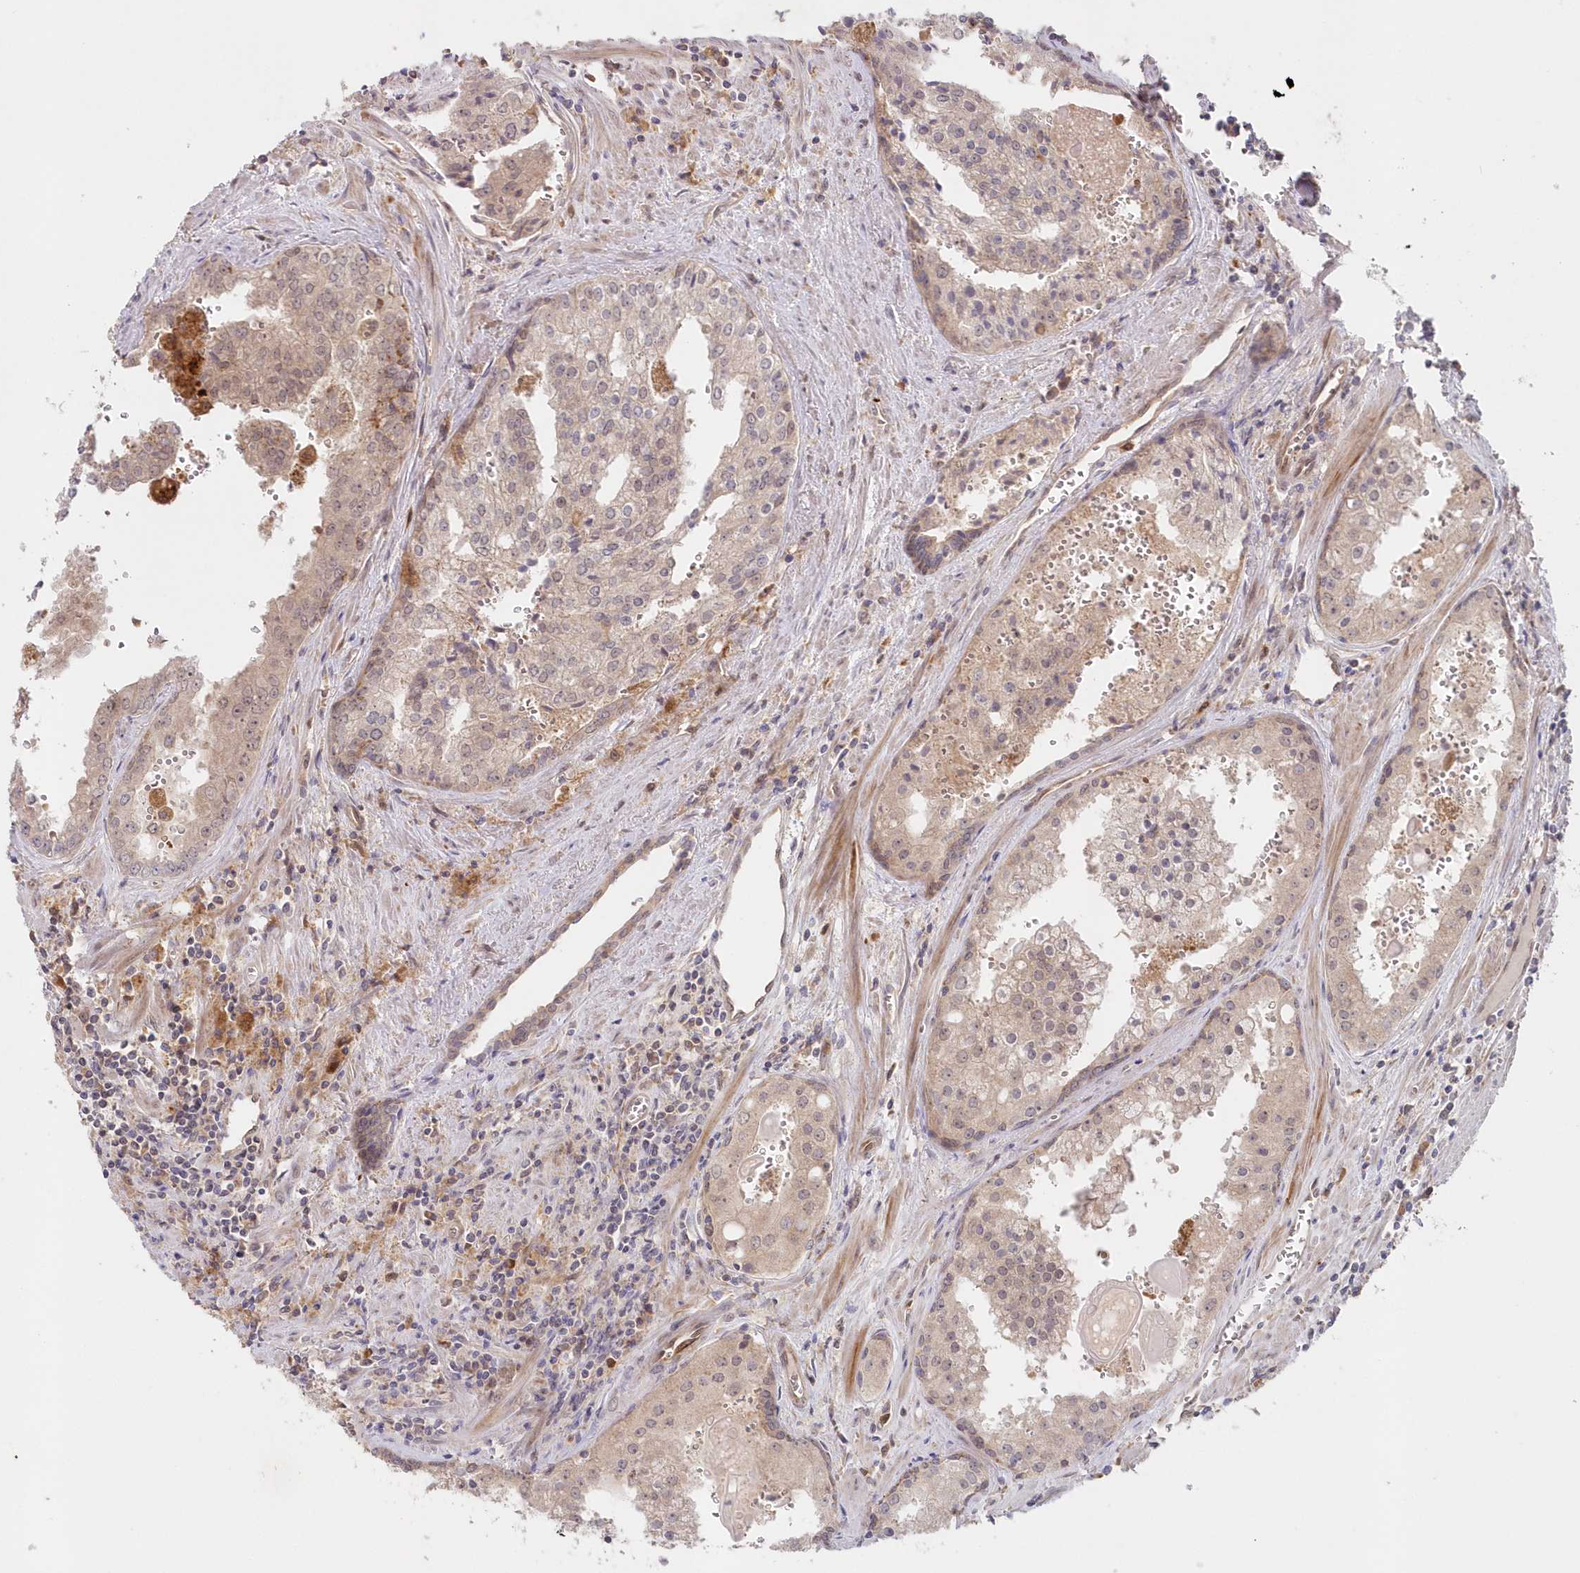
{"staining": {"intensity": "weak", "quantity": "25%-75%", "location": "cytoplasmic/membranous,nuclear"}, "tissue": "prostate cancer", "cell_type": "Tumor cells", "image_type": "cancer", "snomed": [{"axis": "morphology", "description": "Adenocarcinoma, High grade"}, {"axis": "topography", "description": "Prostate"}], "caption": "Immunohistochemical staining of prostate cancer displays weak cytoplasmic/membranous and nuclear protein staining in approximately 25%-75% of tumor cells. (IHC, brightfield microscopy, high magnification).", "gene": "GBE1", "patient": {"sex": "male", "age": 68}}